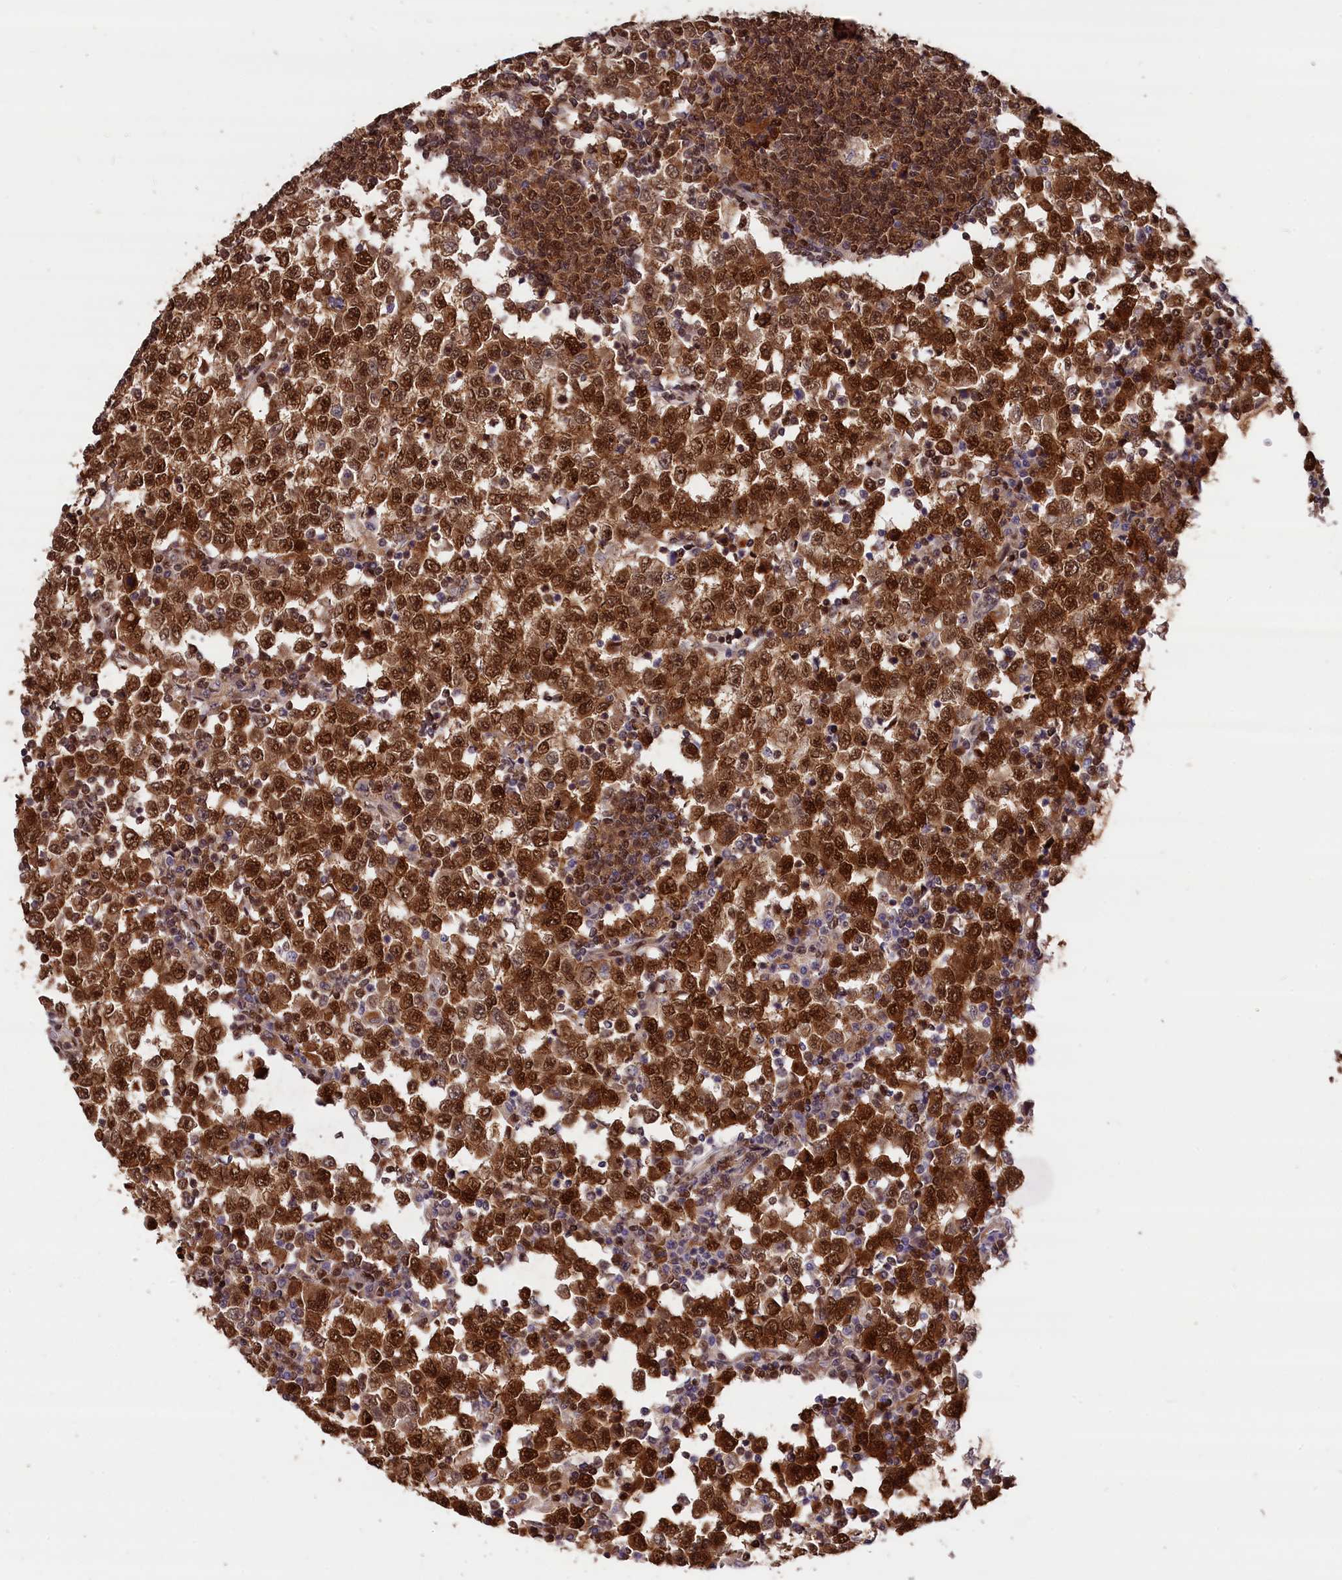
{"staining": {"intensity": "strong", "quantity": ">75%", "location": "cytoplasmic/membranous,nuclear"}, "tissue": "testis cancer", "cell_type": "Tumor cells", "image_type": "cancer", "snomed": [{"axis": "morphology", "description": "Seminoma, NOS"}, {"axis": "topography", "description": "Testis"}], "caption": "Seminoma (testis) was stained to show a protein in brown. There is high levels of strong cytoplasmic/membranous and nuclear staining in about >75% of tumor cells. (brown staining indicates protein expression, while blue staining denotes nuclei).", "gene": "ADRM1", "patient": {"sex": "male", "age": 65}}